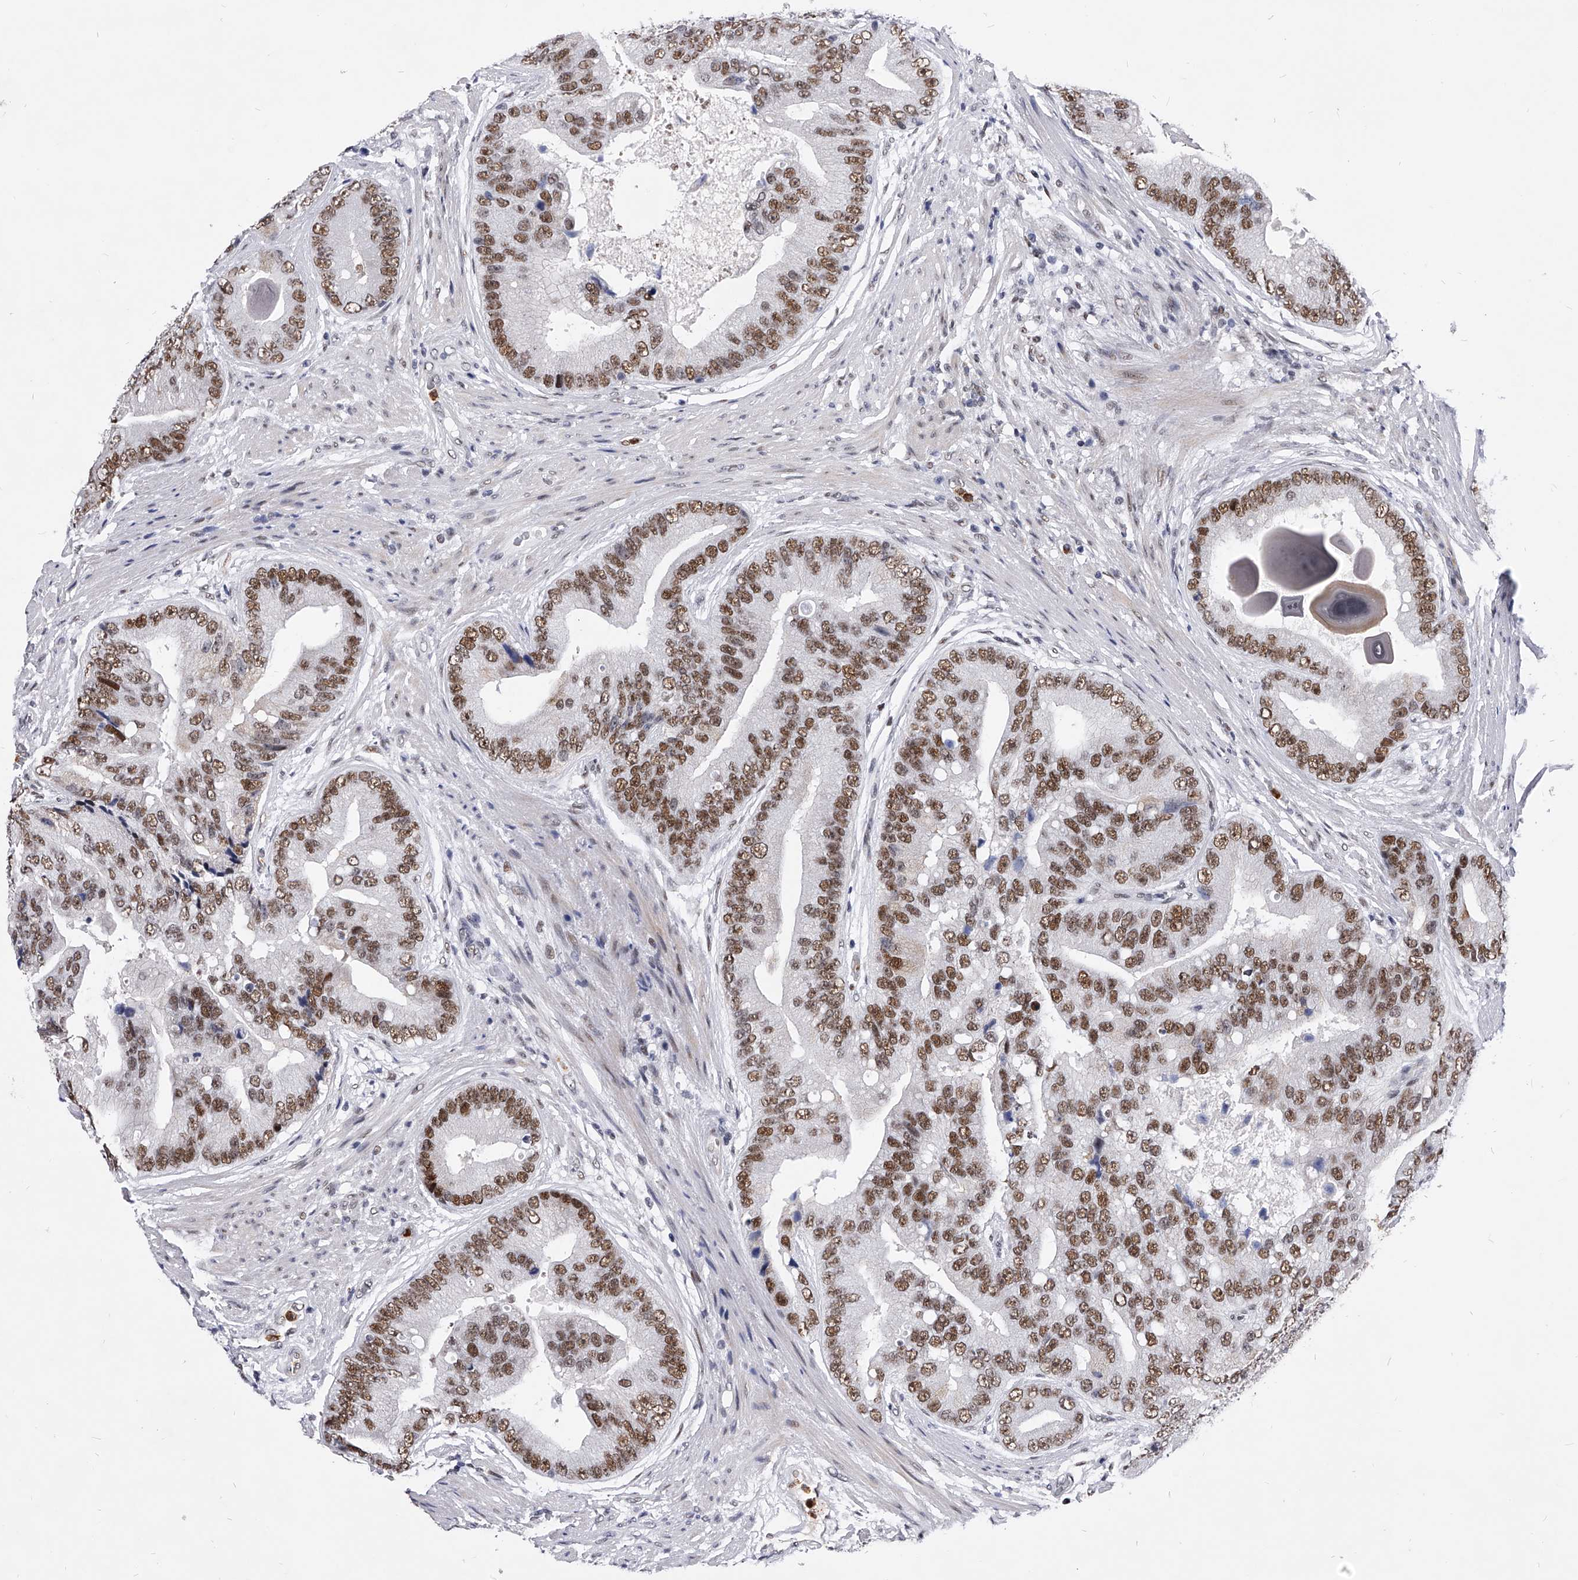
{"staining": {"intensity": "moderate", "quantity": ">75%", "location": "nuclear"}, "tissue": "prostate cancer", "cell_type": "Tumor cells", "image_type": "cancer", "snomed": [{"axis": "morphology", "description": "Adenocarcinoma, High grade"}, {"axis": "topography", "description": "Prostate"}], "caption": "Tumor cells display moderate nuclear positivity in about >75% of cells in prostate cancer.", "gene": "TESK2", "patient": {"sex": "male", "age": 70}}